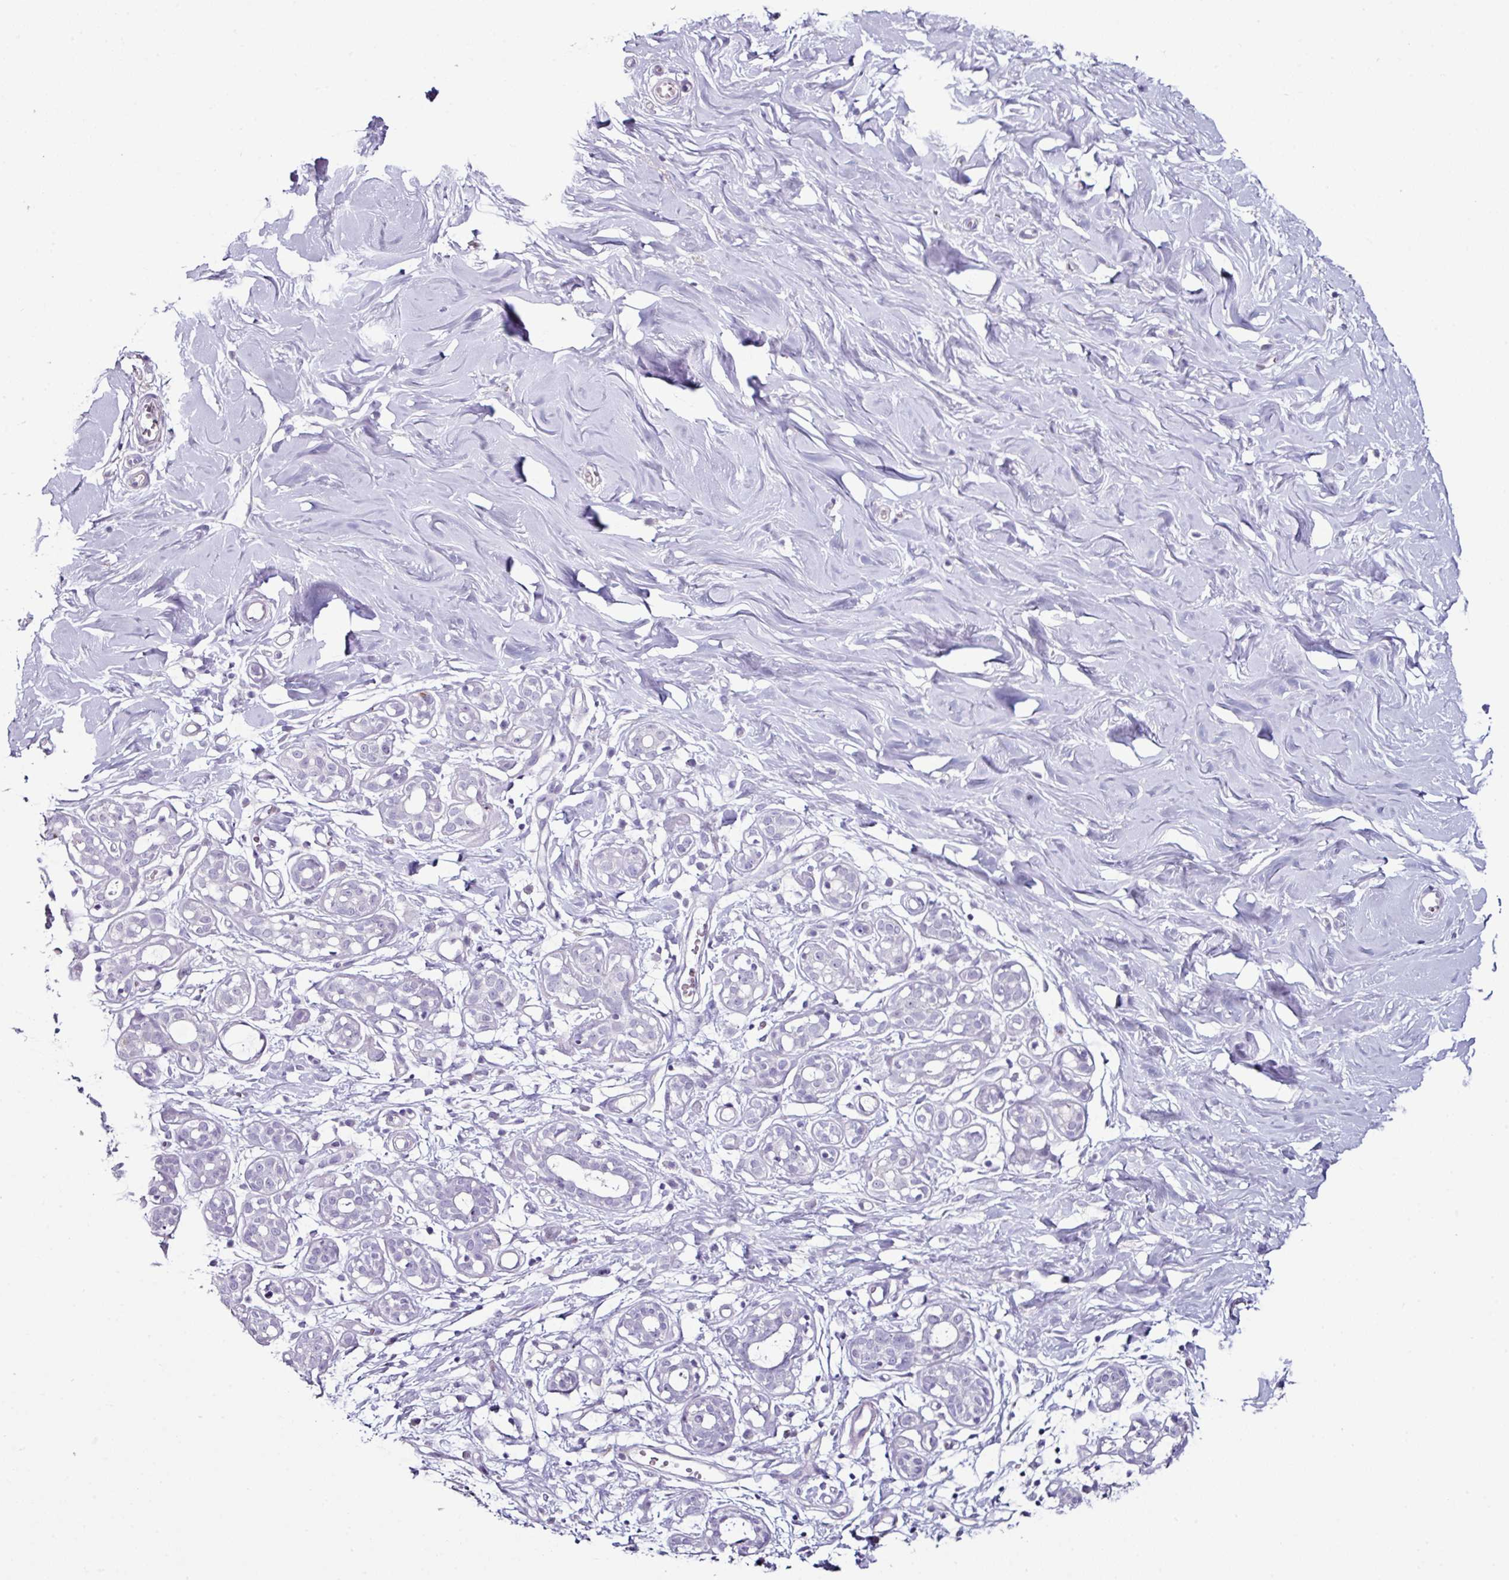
{"staining": {"intensity": "negative", "quantity": "none", "location": "none"}, "tissue": "breast", "cell_type": "Adipocytes", "image_type": "normal", "snomed": [{"axis": "morphology", "description": "Normal tissue, NOS"}, {"axis": "topography", "description": "Breast"}], "caption": "The image displays no significant positivity in adipocytes of breast. (DAB (3,3'-diaminobenzidine) immunohistochemistry, high magnification).", "gene": "GLP2R", "patient": {"sex": "female", "age": 27}}